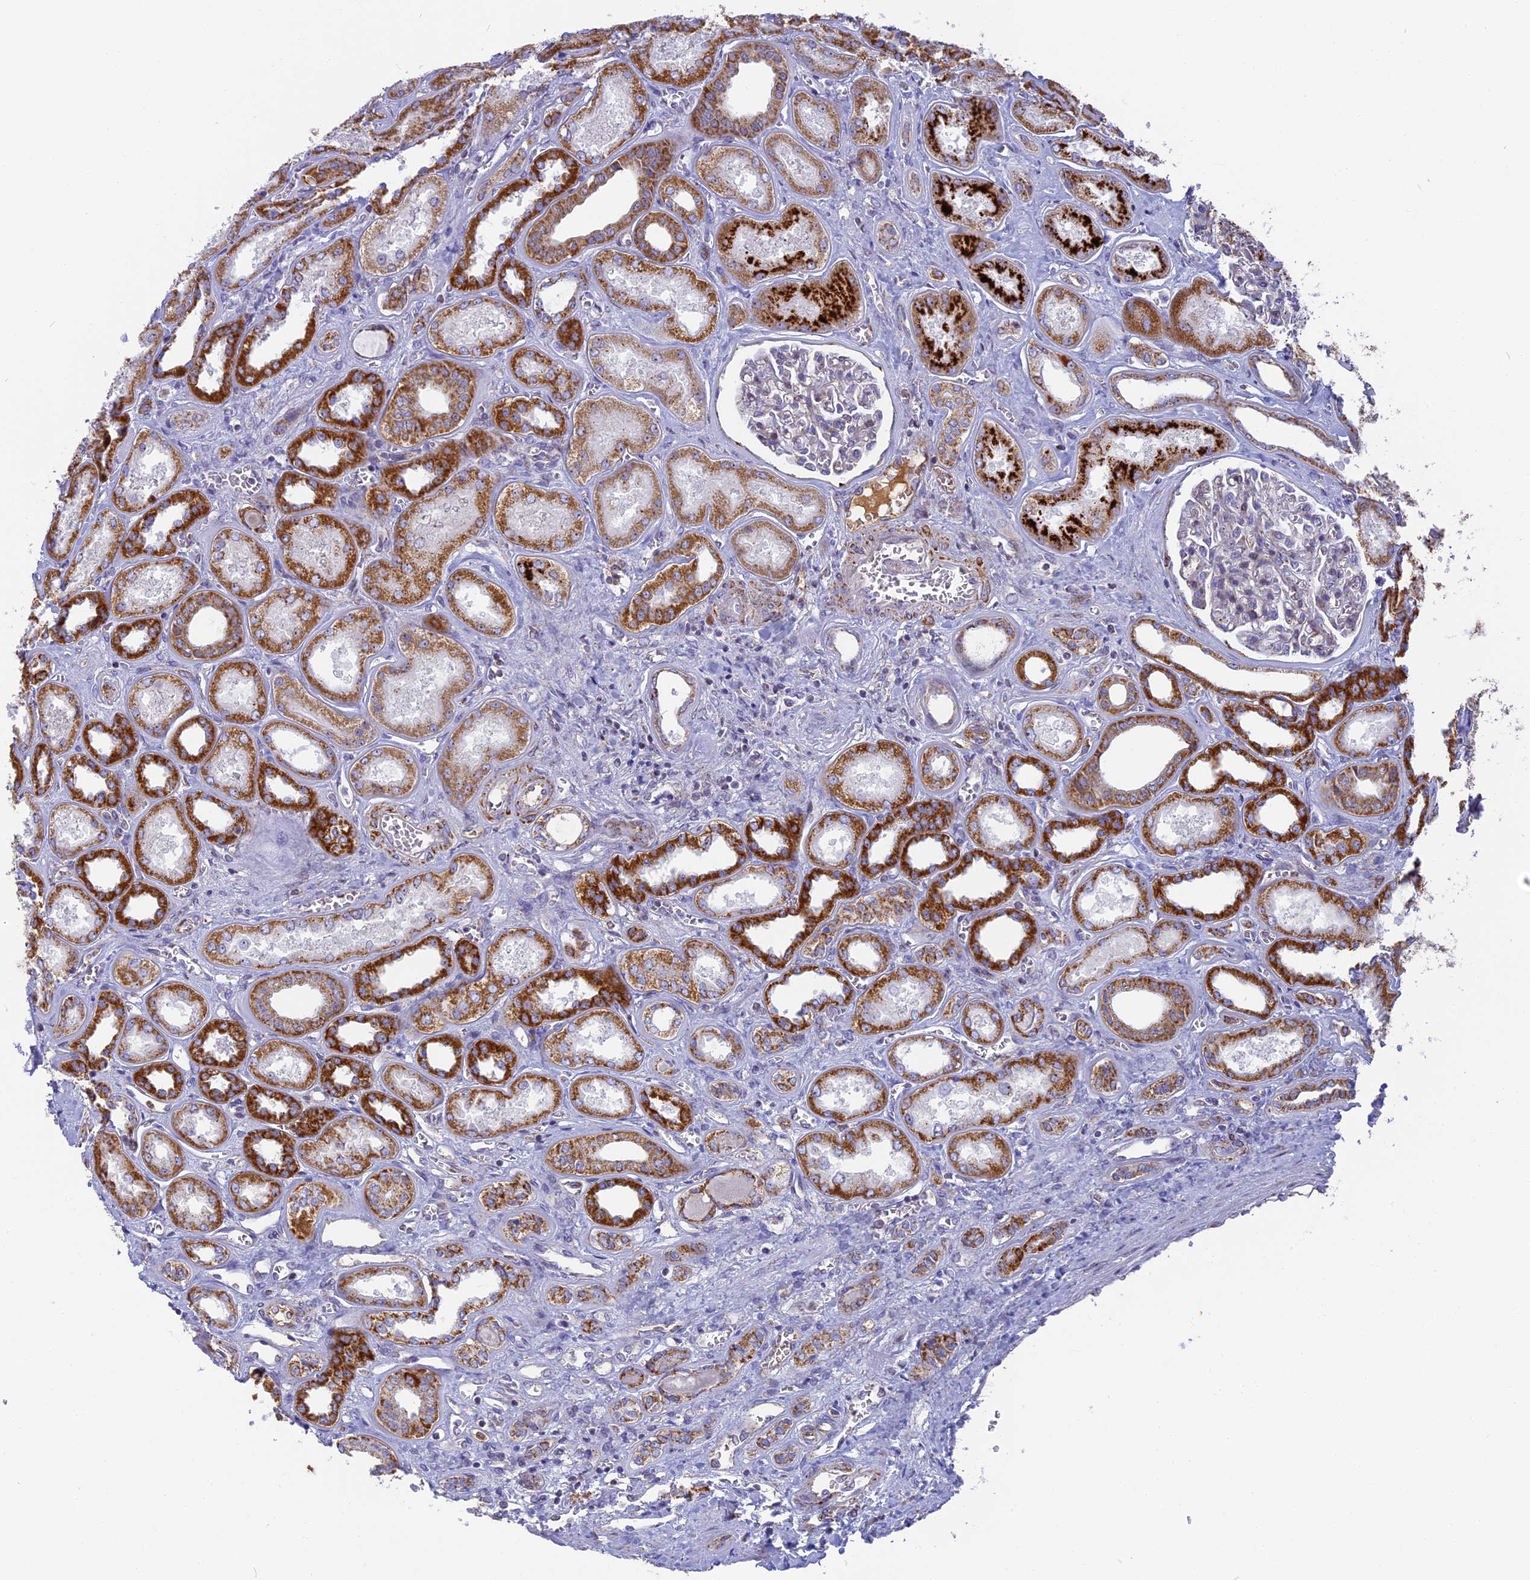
{"staining": {"intensity": "weak", "quantity": "<25%", "location": "cytoplasmic/membranous"}, "tissue": "kidney", "cell_type": "Cells in glomeruli", "image_type": "normal", "snomed": [{"axis": "morphology", "description": "Normal tissue, NOS"}, {"axis": "morphology", "description": "Adenocarcinoma, NOS"}, {"axis": "topography", "description": "Kidney"}], "caption": "The immunohistochemistry histopathology image has no significant staining in cells in glomeruli of kidney. (DAB immunohistochemistry, high magnification).", "gene": "DTWD1", "patient": {"sex": "female", "age": 68}}